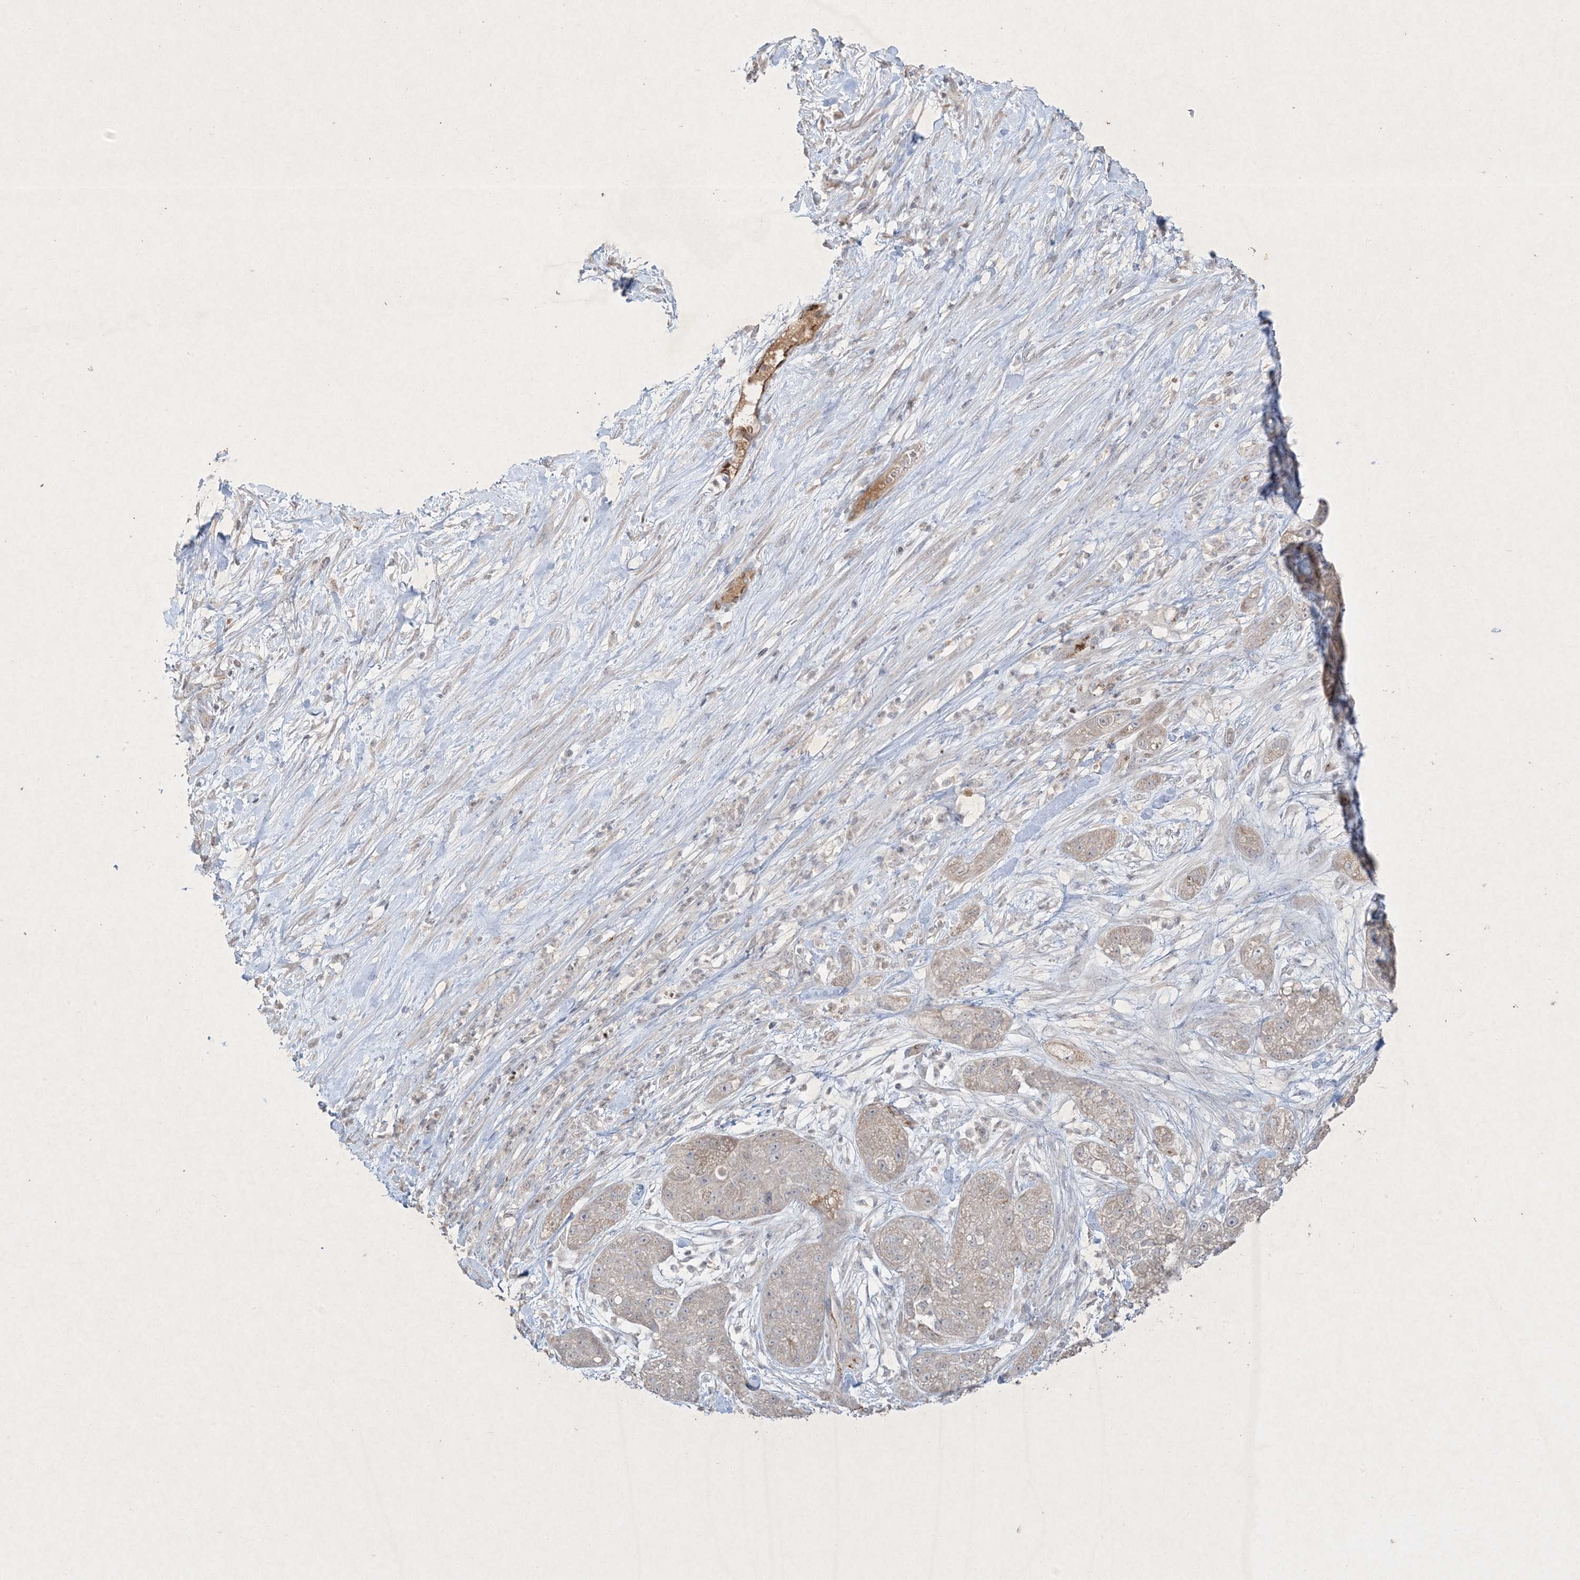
{"staining": {"intensity": "negative", "quantity": "none", "location": "none"}, "tissue": "pancreatic cancer", "cell_type": "Tumor cells", "image_type": "cancer", "snomed": [{"axis": "morphology", "description": "Adenocarcinoma, NOS"}, {"axis": "topography", "description": "Pancreas"}], "caption": "Immunohistochemical staining of human pancreatic adenocarcinoma displays no significant staining in tumor cells.", "gene": "PRSS36", "patient": {"sex": "female", "age": 78}}